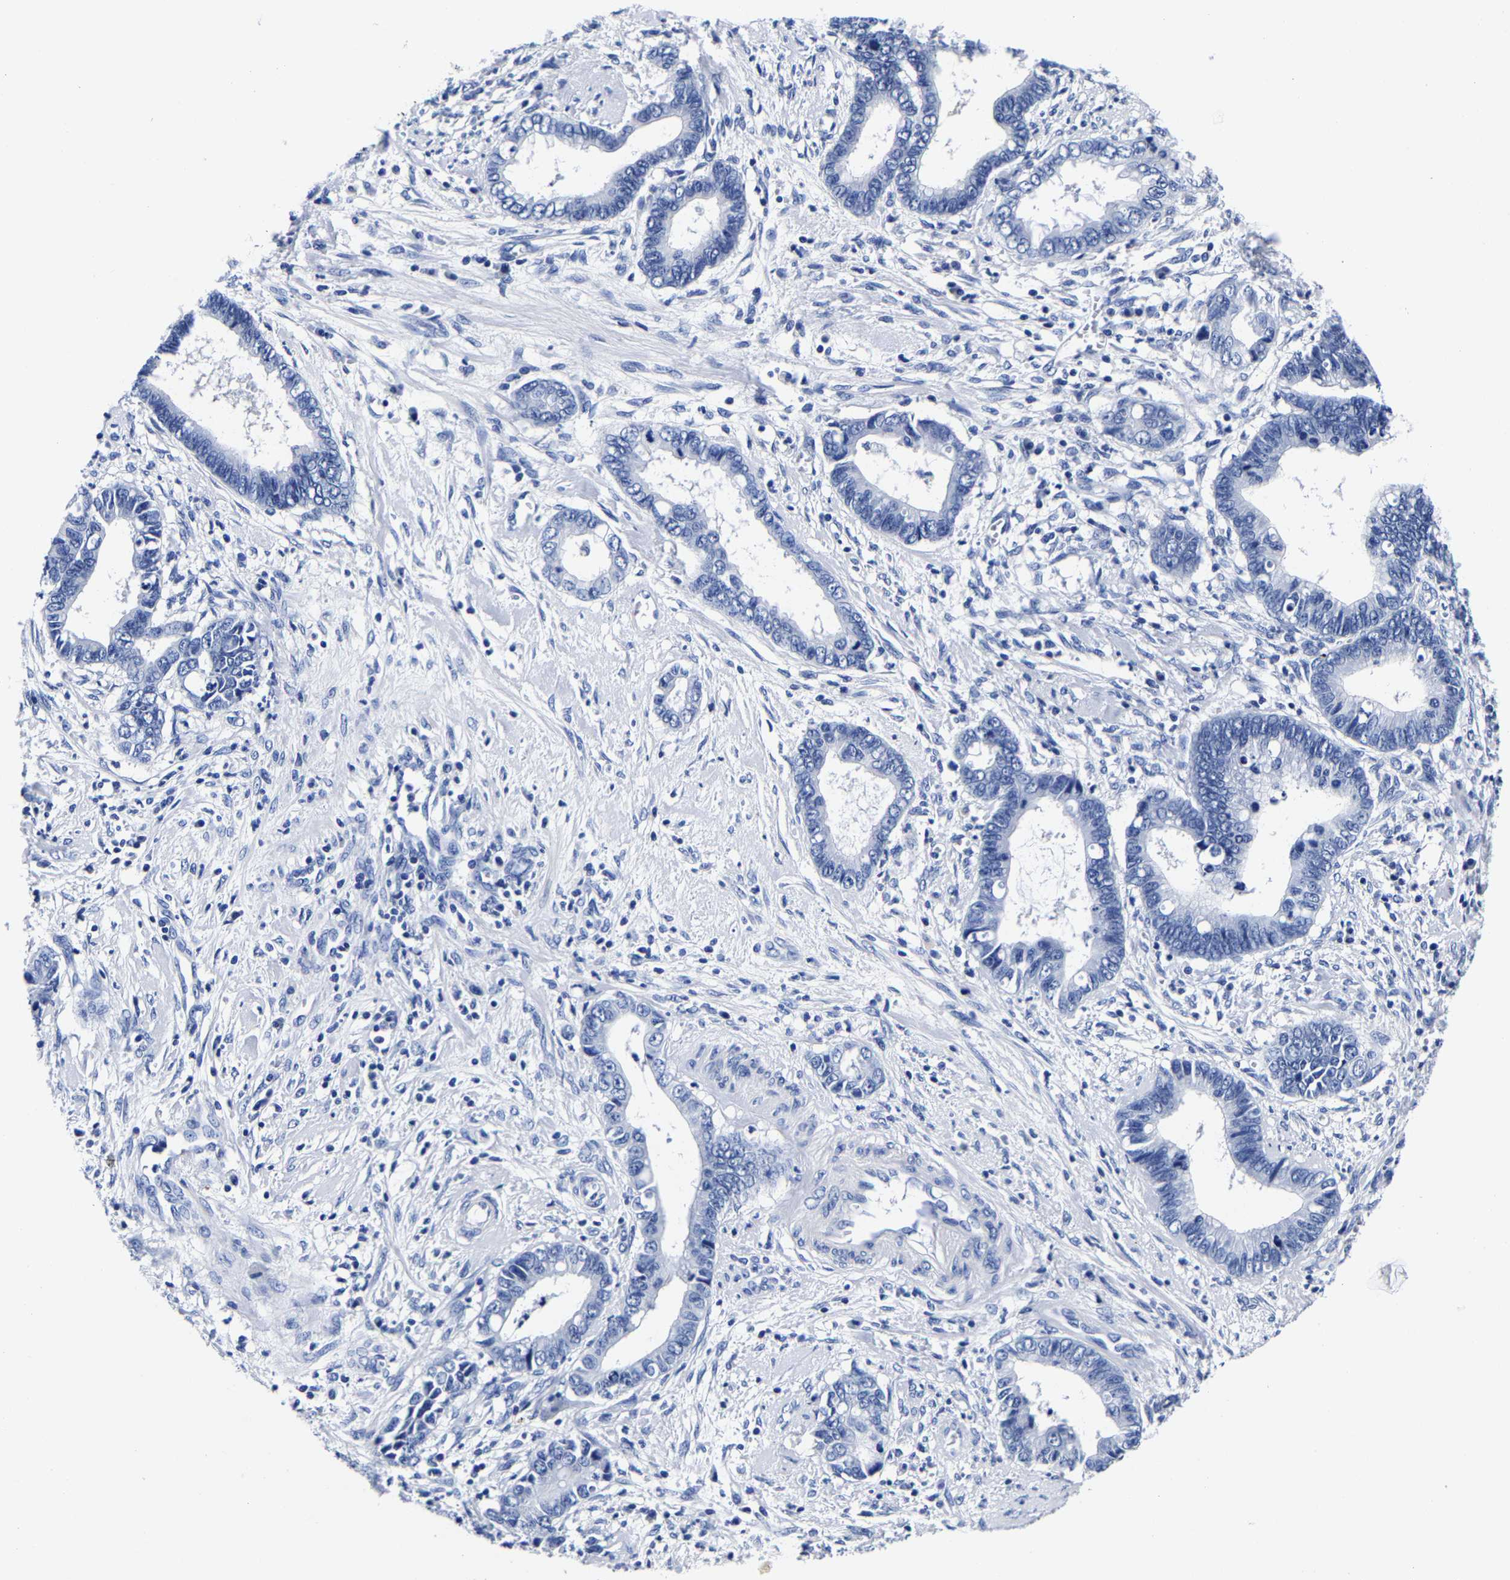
{"staining": {"intensity": "negative", "quantity": "none", "location": "none"}, "tissue": "cervical cancer", "cell_type": "Tumor cells", "image_type": "cancer", "snomed": [{"axis": "morphology", "description": "Adenocarcinoma, NOS"}, {"axis": "topography", "description": "Cervix"}], "caption": "Human adenocarcinoma (cervical) stained for a protein using IHC exhibits no staining in tumor cells.", "gene": "CPA2", "patient": {"sex": "female", "age": 44}}